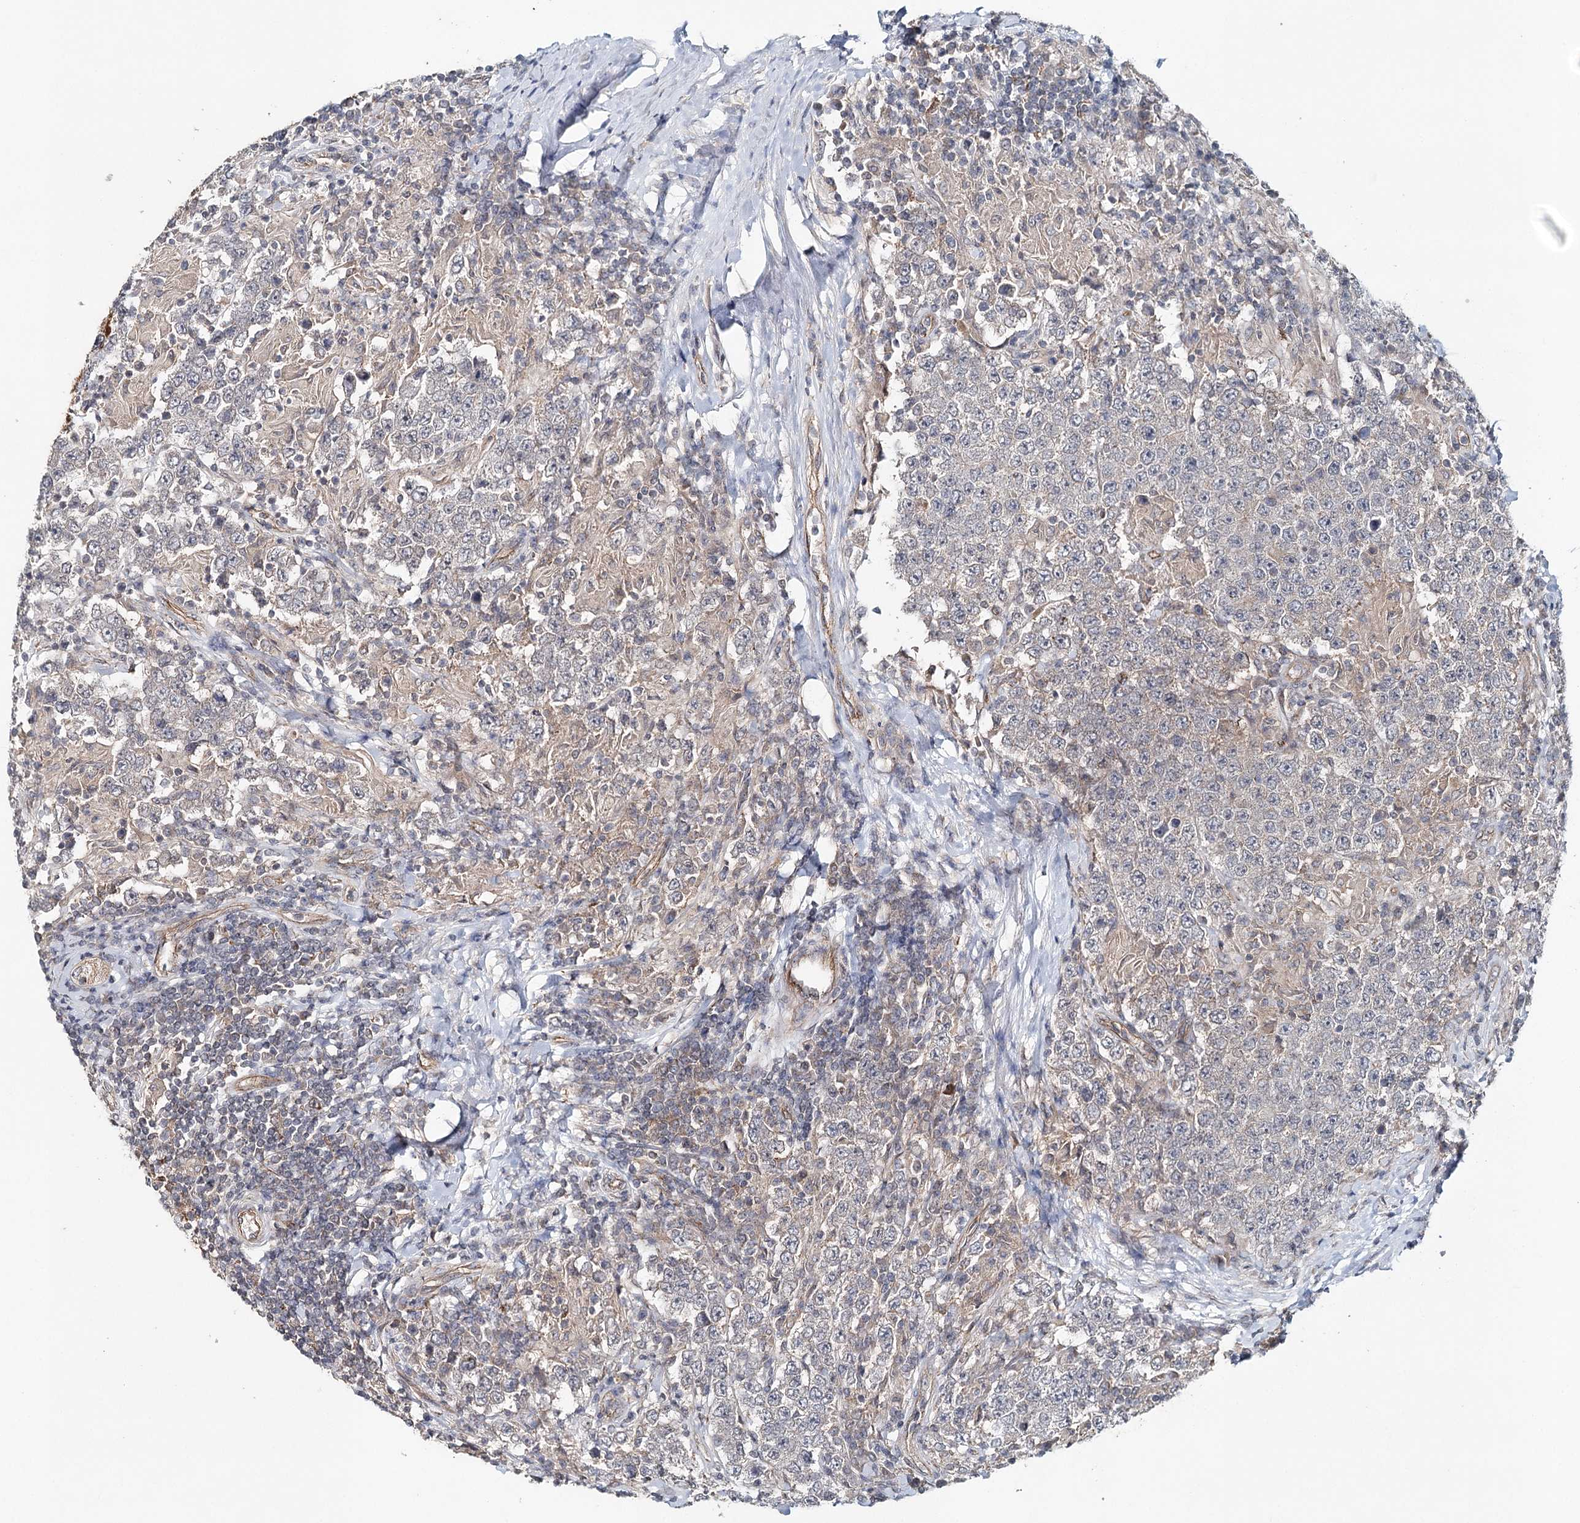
{"staining": {"intensity": "negative", "quantity": "none", "location": "none"}, "tissue": "testis cancer", "cell_type": "Tumor cells", "image_type": "cancer", "snomed": [{"axis": "morphology", "description": "Normal tissue, NOS"}, {"axis": "morphology", "description": "Urothelial carcinoma, High grade"}, {"axis": "morphology", "description": "Seminoma, NOS"}, {"axis": "morphology", "description": "Carcinoma, Embryonal, NOS"}, {"axis": "topography", "description": "Urinary bladder"}, {"axis": "topography", "description": "Testis"}], "caption": "High magnification brightfield microscopy of testis cancer stained with DAB (3,3'-diaminobenzidine) (brown) and counterstained with hematoxylin (blue): tumor cells show no significant positivity. (DAB immunohistochemistry with hematoxylin counter stain).", "gene": "SYNPO", "patient": {"sex": "male", "age": 41}}